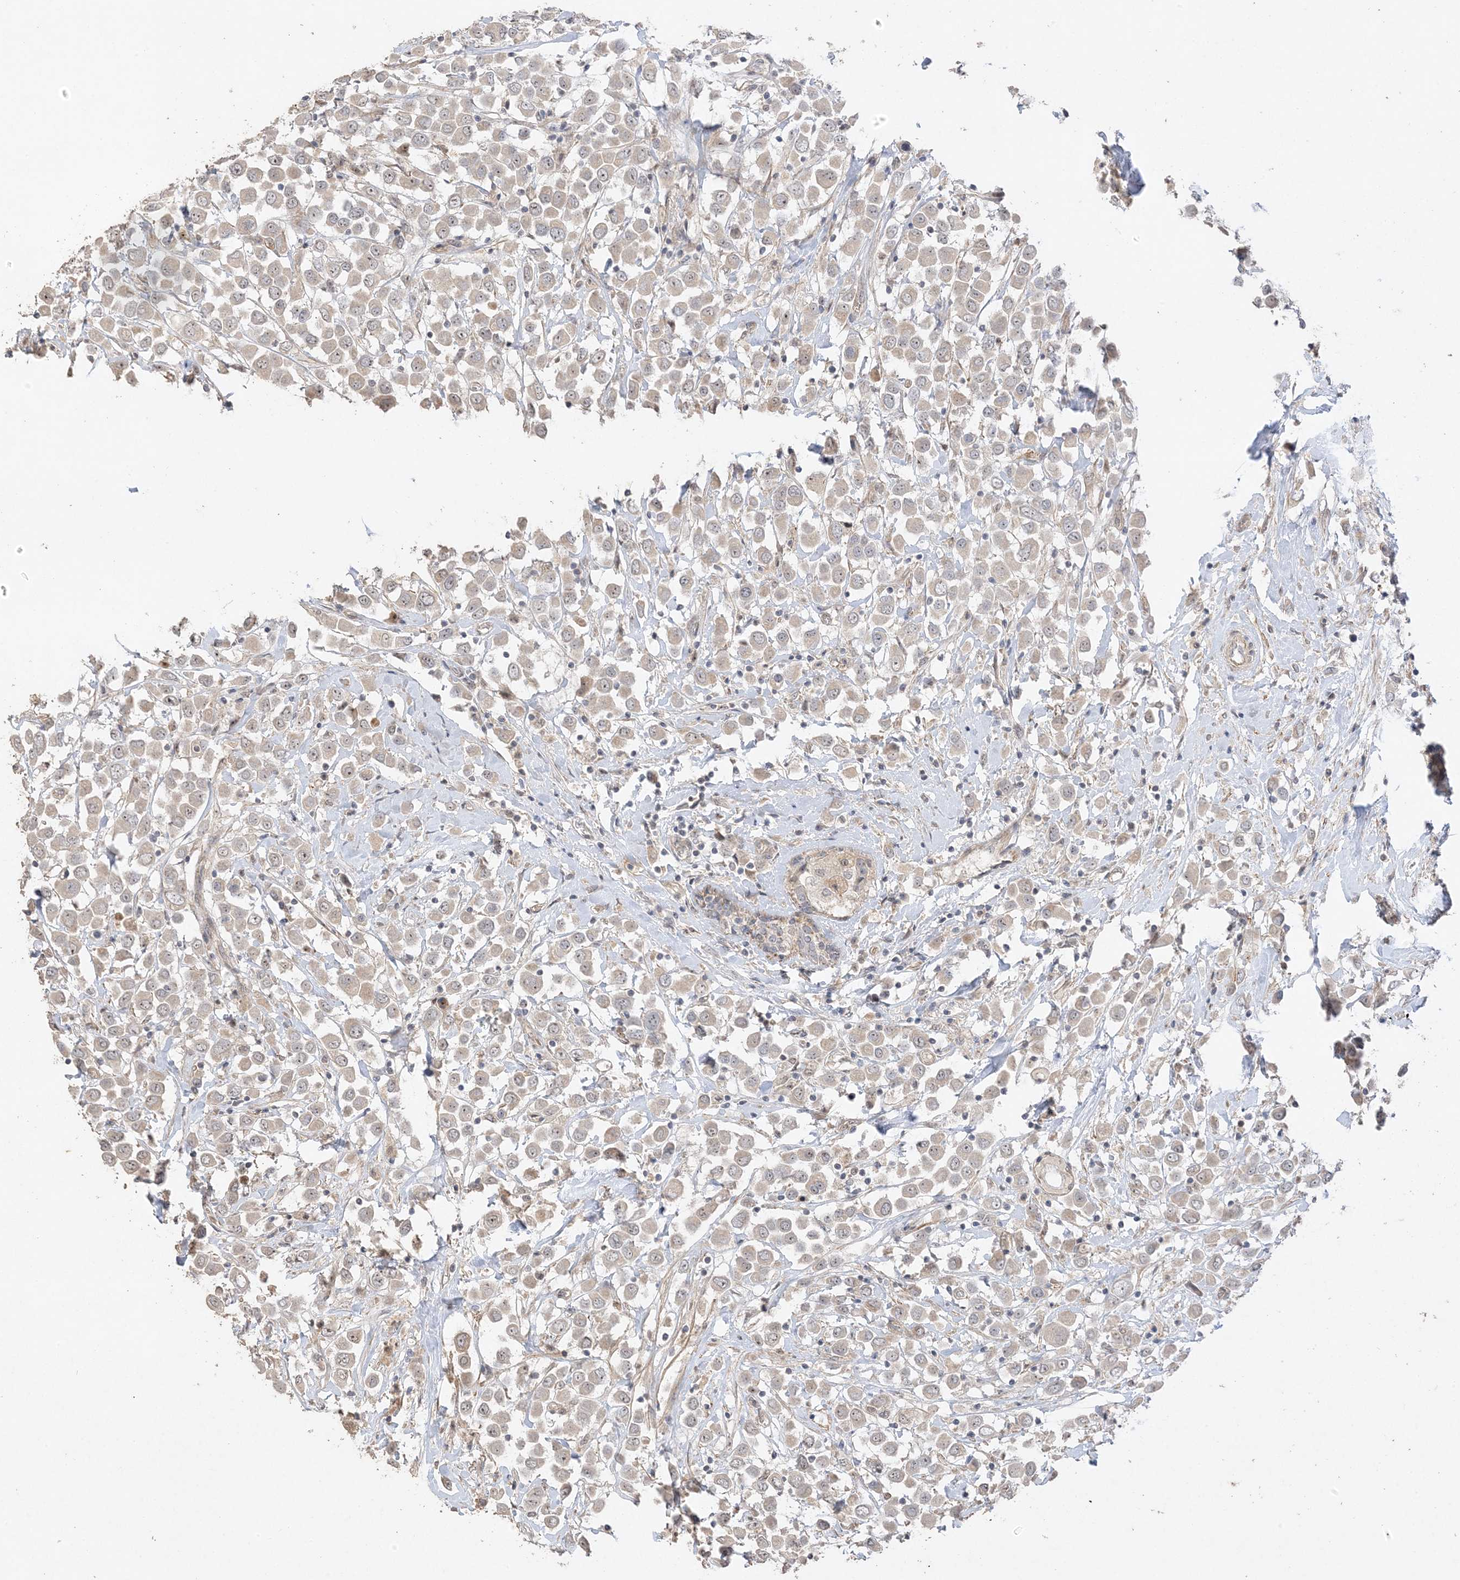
{"staining": {"intensity": "weak", "quantity": "<25%", "location": "nuclear"}, "tissue": "breast cancer", "cell_type": "Tumor cells", "image_type": "cancer", "snomed": [{"axis": "morphology", "description": "Duct carcinoma"}, {"axis": "topography", "description": "Breast"}], "caption": "Image shows no protein positivity in tumor cells of intraductal carcinoma (breast) tissue.", "gene": "DDX18", "patient": {"sex": "female", "age": 61}}